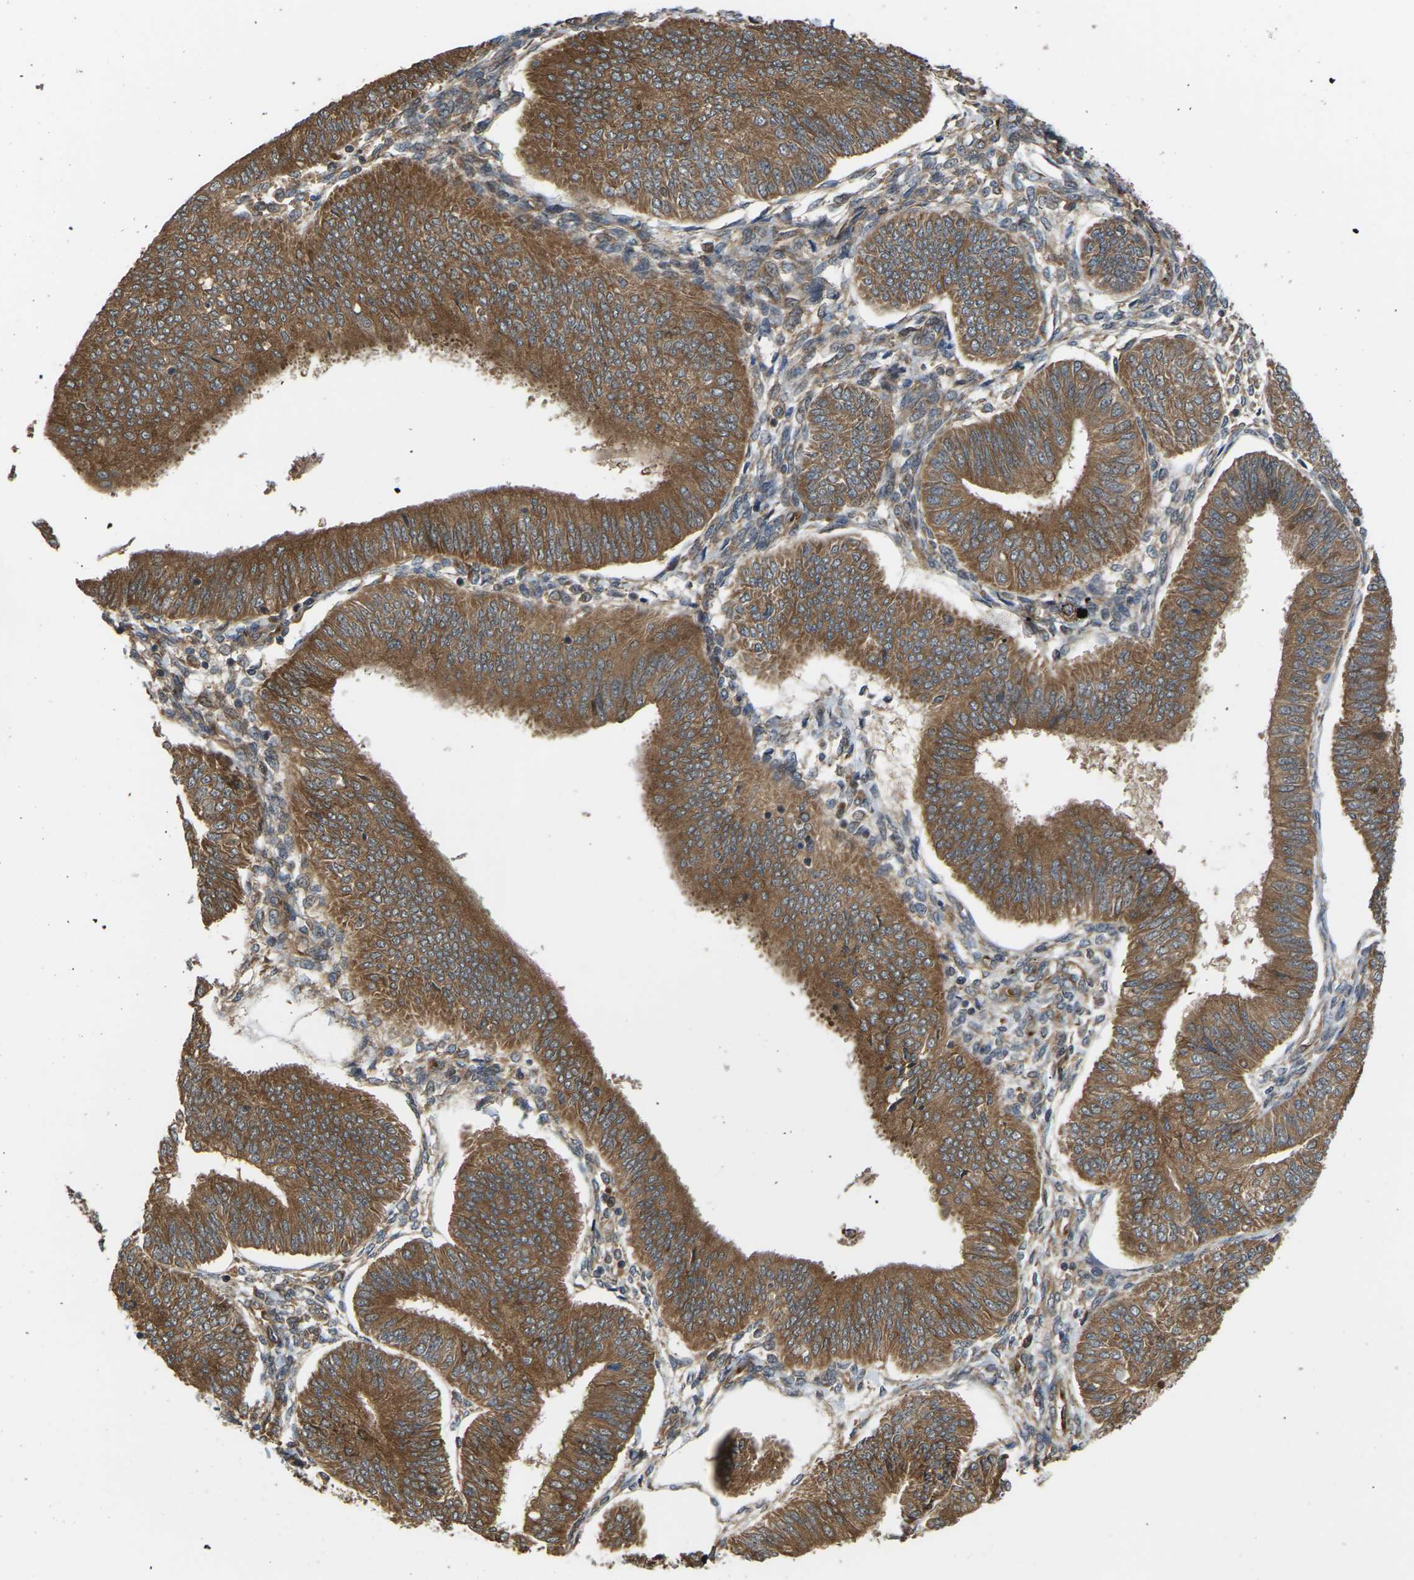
{"staining": {"intensity": "strong", "quantity": ">75%", "location": "cytoplasmic/membranous"}, "tissue": "endometrial cancer", "cell_type": "Tumor cells", "image_type": "cancer", "snomed": [{"axis": "morphology", "description": "Adenocarcinoma, NOS"}, {"axis": "topography", "description": "Endometrium"}], "caption": "High-magnification brightfield microscopy of endometrial cancer stained with DAB (3,3'-diaminobenzidine) (brown) and counterstained with hematoxylin (blue). tumor cells exhibit strong cytoplasmic/membranous positivity is identified in approximately>75% of cells. The staining was performed using DAB, with brown indicating positive protein expression. Nuclei are stained blue with hematoxylin.", "gene": "NRAS", "patient": {"sex": "female", "age": 58}}